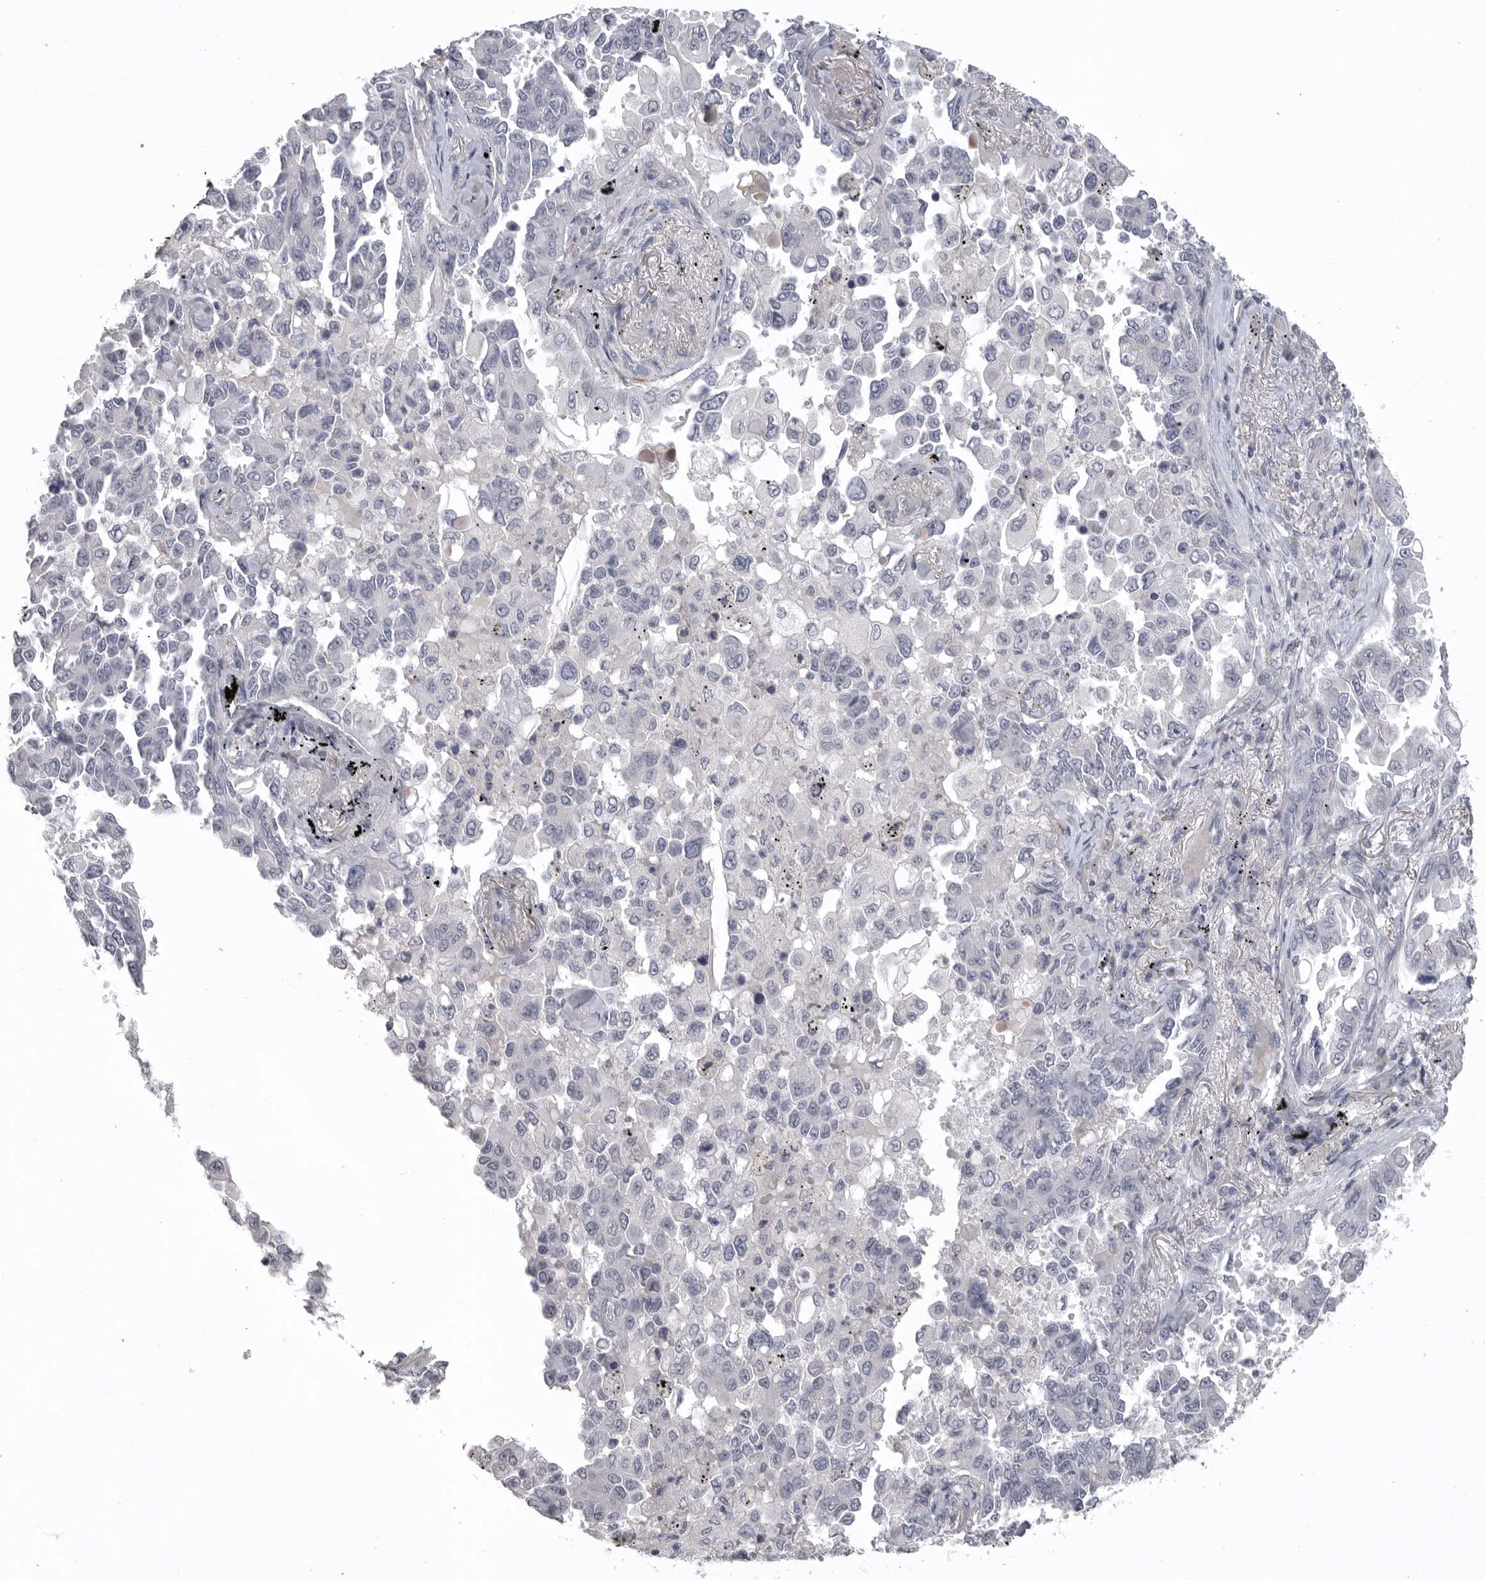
{"staining": {"intensity": "negative", "quantity": "none", "location": "none"}, "tissue": "lung cancer", "cell_type": "Tumor cells", "image_type": "cancer", "snomed": [{"axis": "morphology", "description": "Adenocarcinoma, NOS"}, {"axis": "topography", "description": "Lung"}], "caption": "Photomicrograph shows no protein staining in tumor cells of lung cancer tissue.", "gene": "SERPING1", "patient": {"sex": "female", "age": 67}}